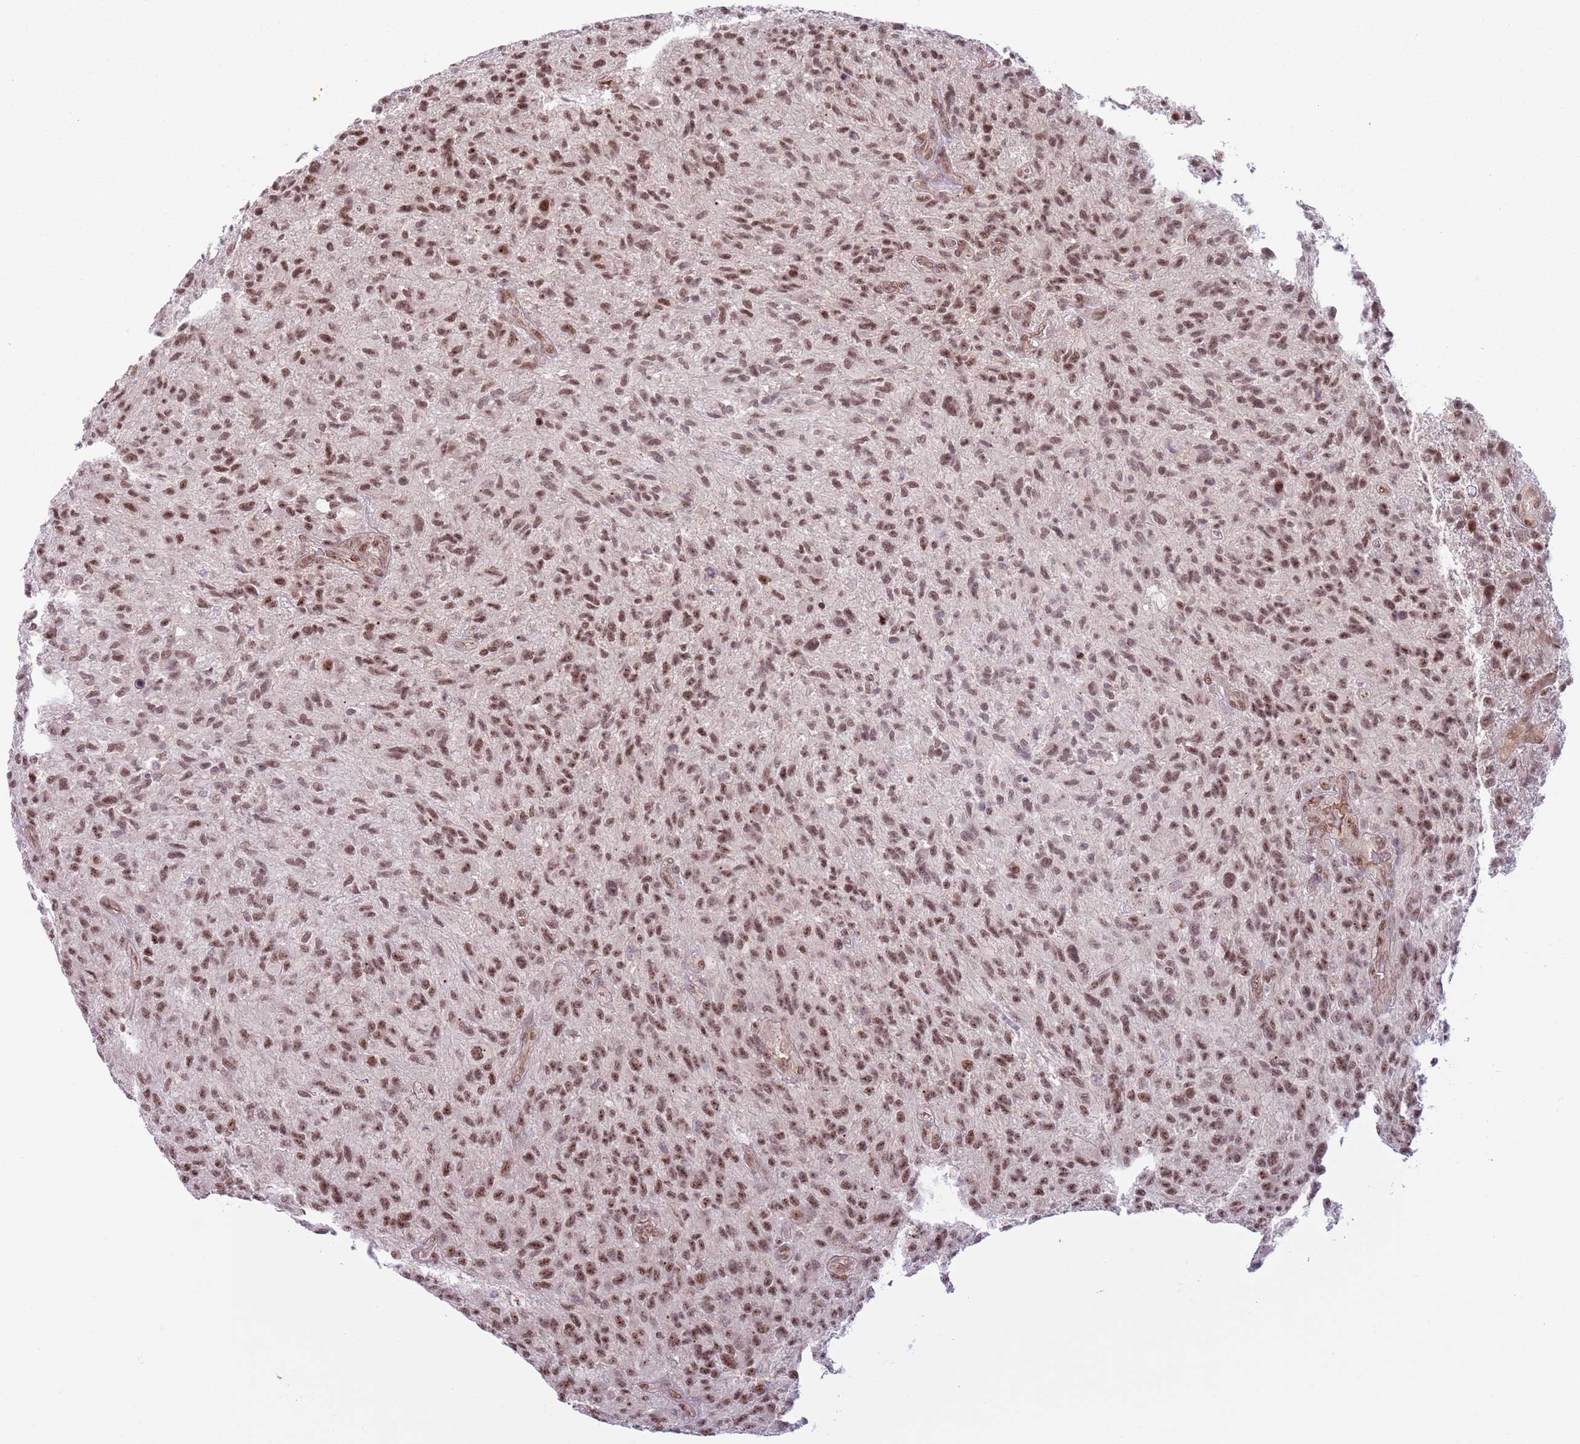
{"staining": {"intensity": "moderate", "quantity": ">75%", "location": "nuclear"}, "tissue": "glioma", "cell_type": "Tumor cells", "image_type": "cancer", "snomed": [{"axis": "morphology", "description": "Glioma, malignant, High grade"}, {"axis": "topography", "description": "Brain"}], "caption": "Moderate nuclear protein positivity is appreciated in approximately >75% of tumor cells in glioma.", "gene": "SIPA1L3", "patient": {"sex": "male", "age": 47}}